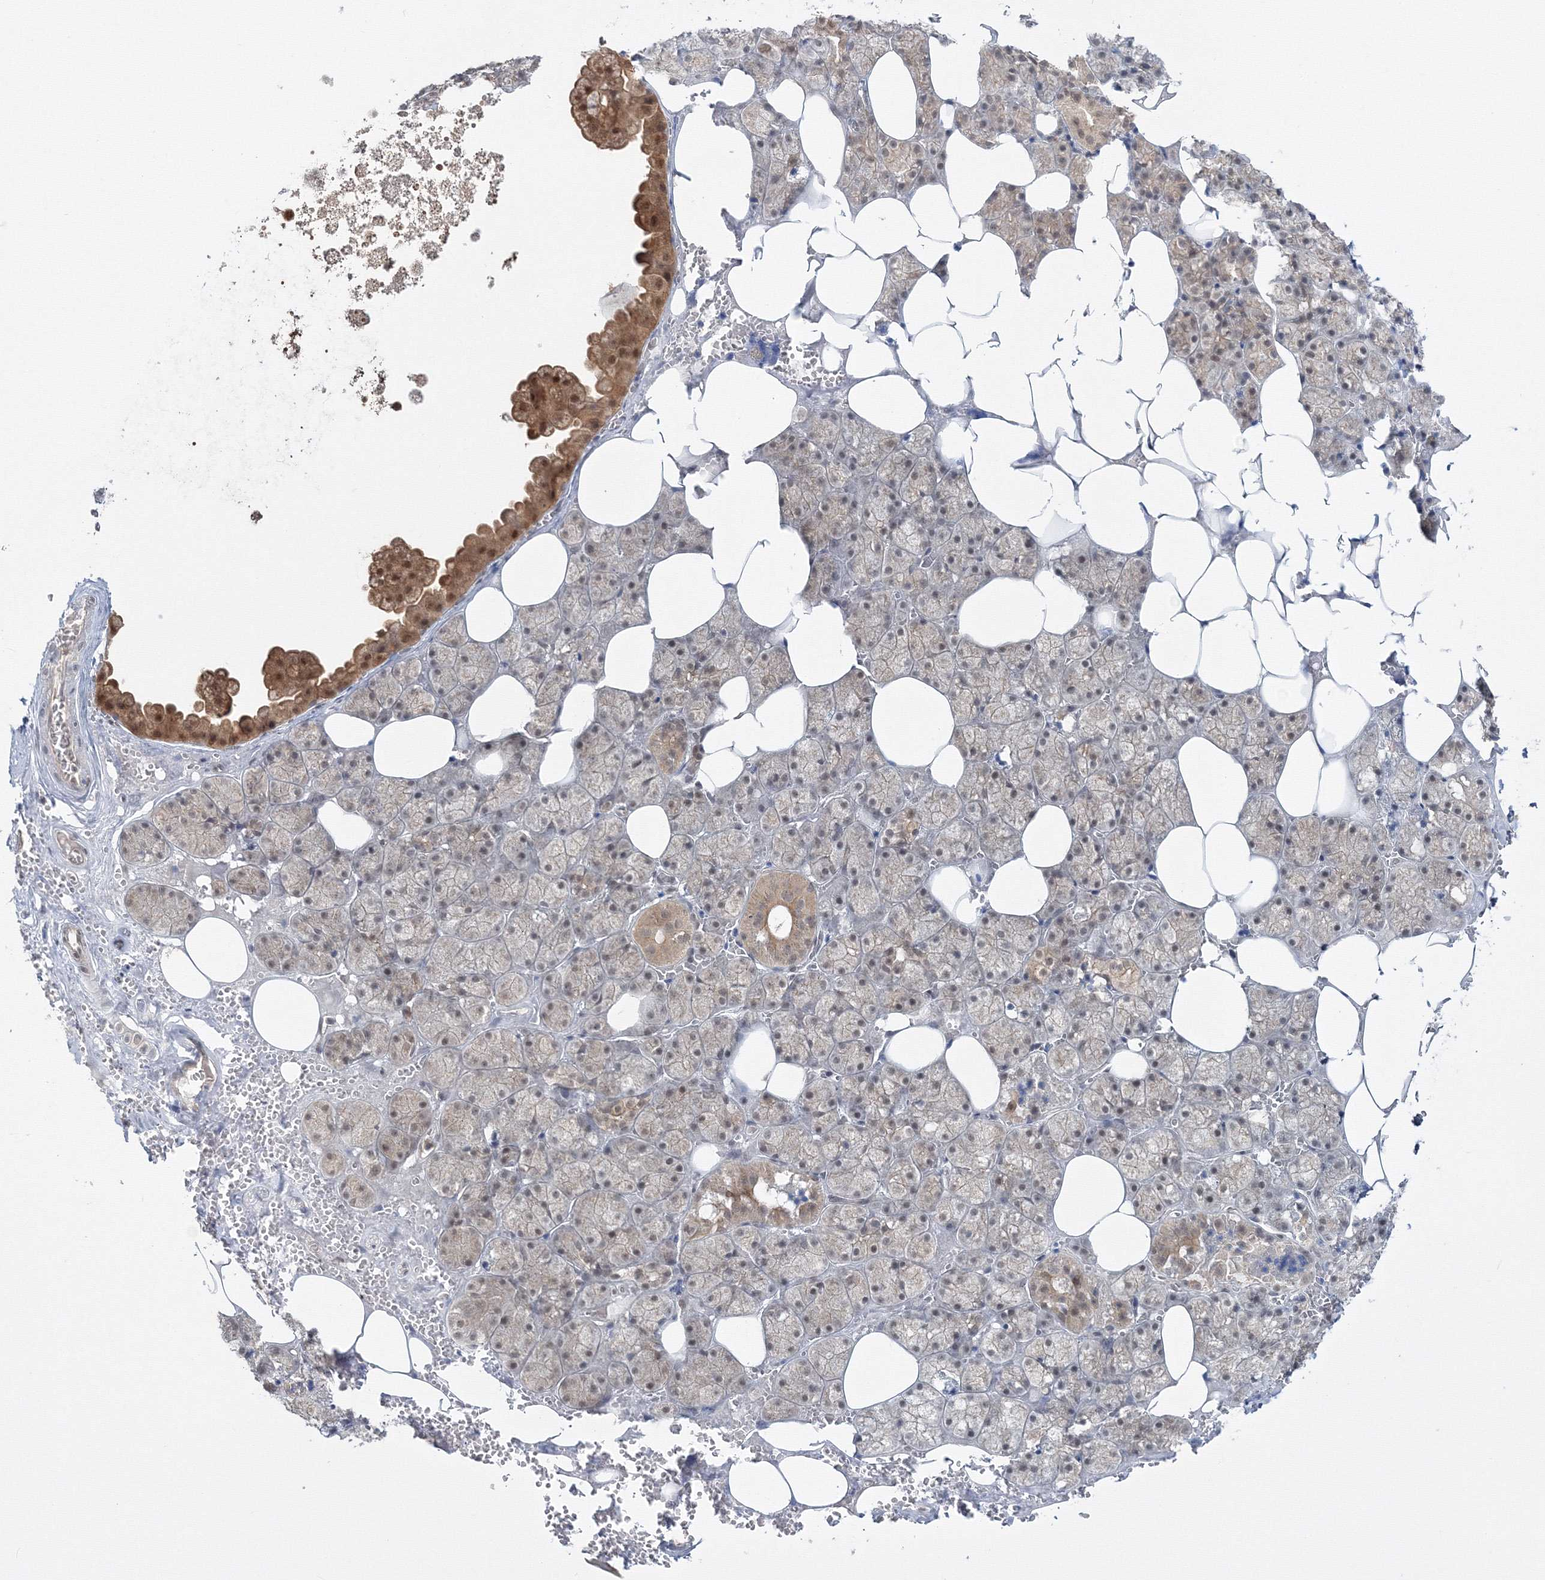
{"staining": {"intensity": "moderate", "quantity": "25%-75%", "location": "cytoplasmic/membranous,nuclear"}, "tissue": "salivary gland", "cell_type": "Glandular cells", "image_type": "normal", "snomed": [{"axis": "morphology", "description": "Normal tissue, NOS"}, {"axis": "topography", "description": "Salivary gland"}], "caption": "DAB immunohistochemical staining of benign salivary gland reveals moderate cytoplasmic/membranous,nuclear protein expression in about 25%-75% of glandular cells. (IHC, brightfield microscopy, high magnification).", "gene": "ZFAND6", "patient": {"sex": "male", "age": 62}}